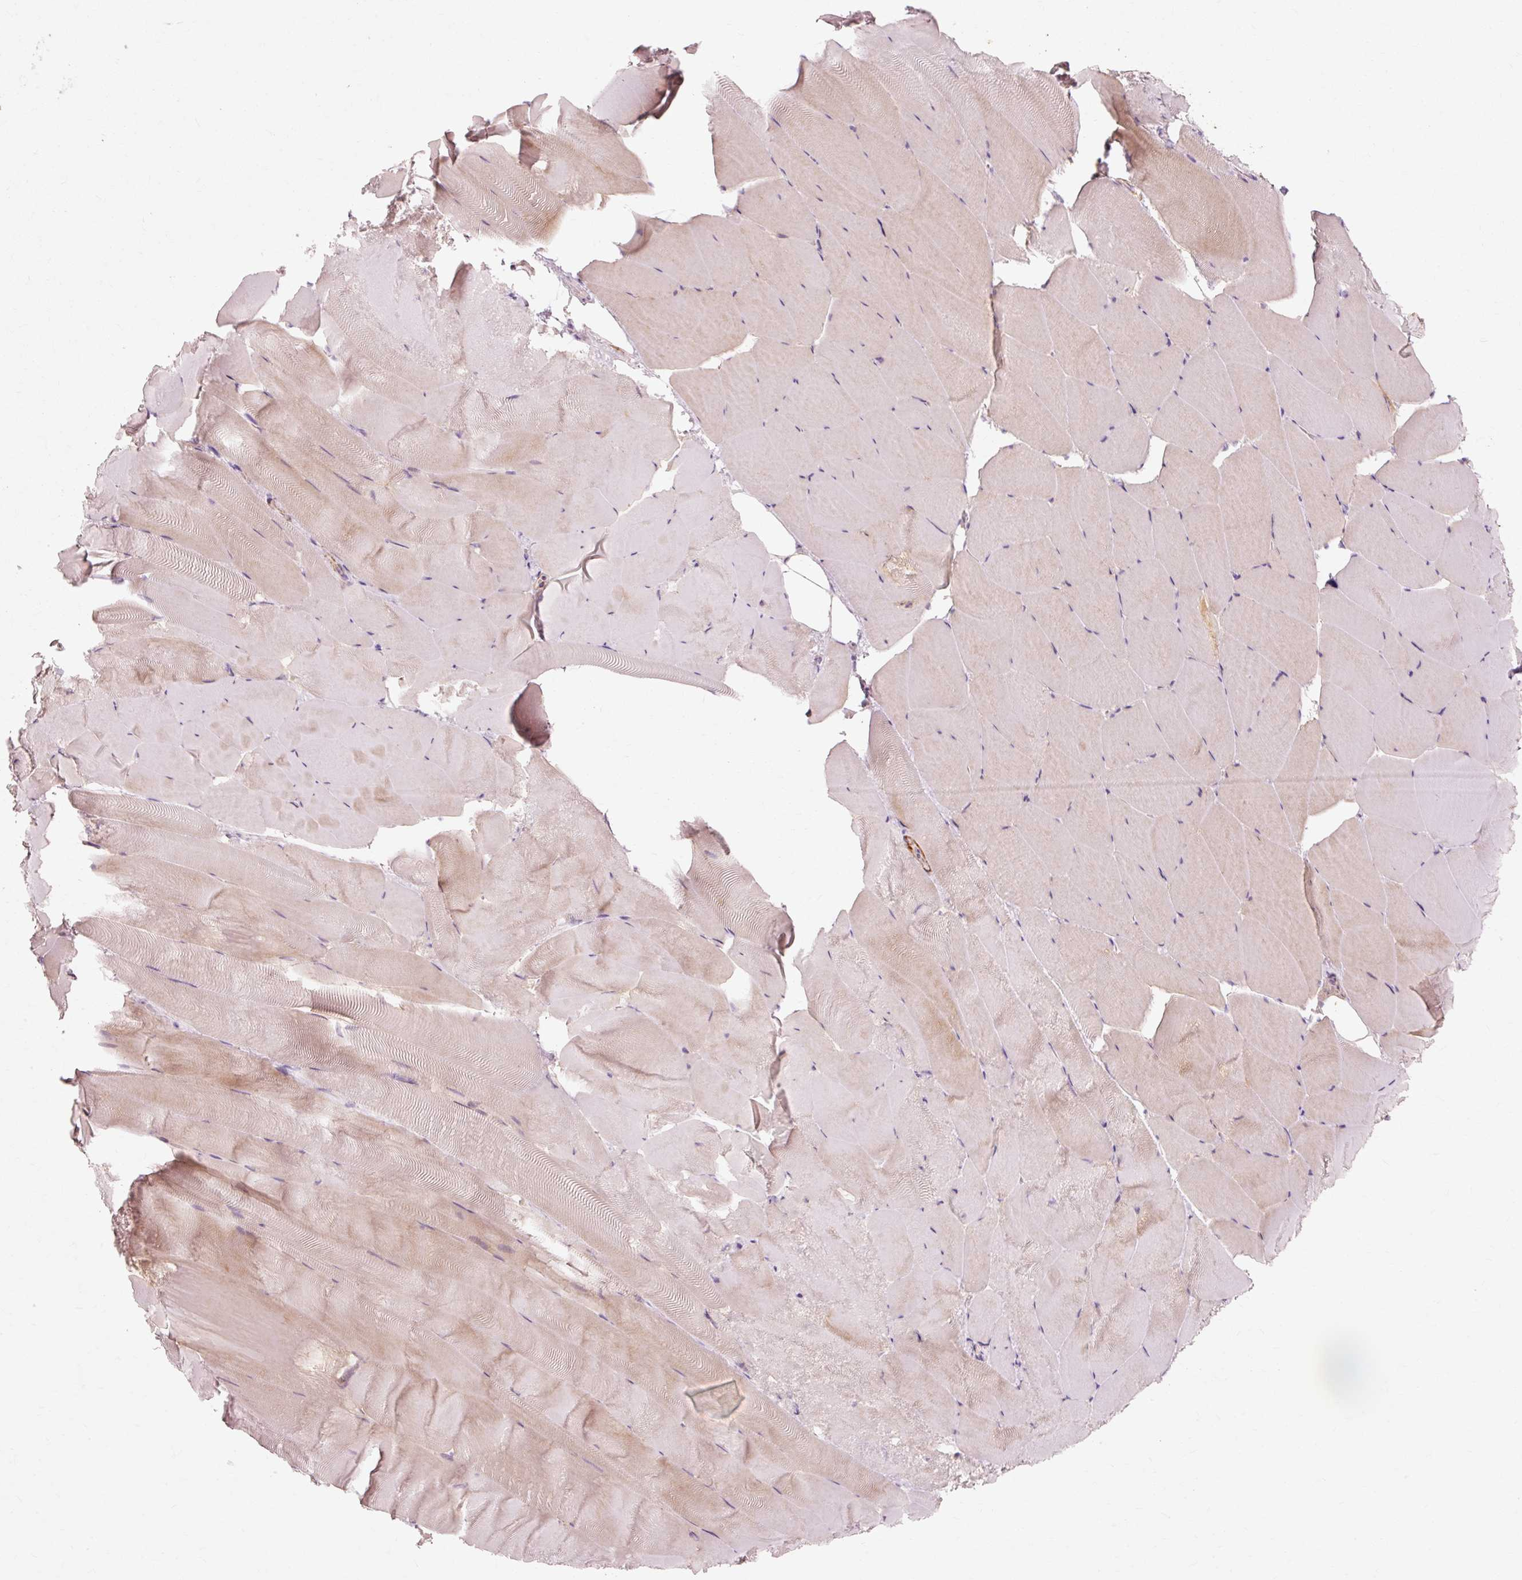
{"staining": {"intensity": "strong", "quantity": "25%-75%", "location": "cytoplasmic/membranous"}, "tissue": "skeletal muscle", "cell_type": "Myocytes", "image_type": "normal", "snomed": [{"axis": "morphology", "description": "Normal tissue, NOS"}, {"axis": "topography", "description": "Skeletal muscle"}], "caption": "Skeletal muscle stained with immunohistochemistry (IHC) shows strong cytoplasmic/membranous positivity in approximately 25%-75% of myocytes.", "gene": "TRIM73", "patient": {"sex": "female", "age": 64}}